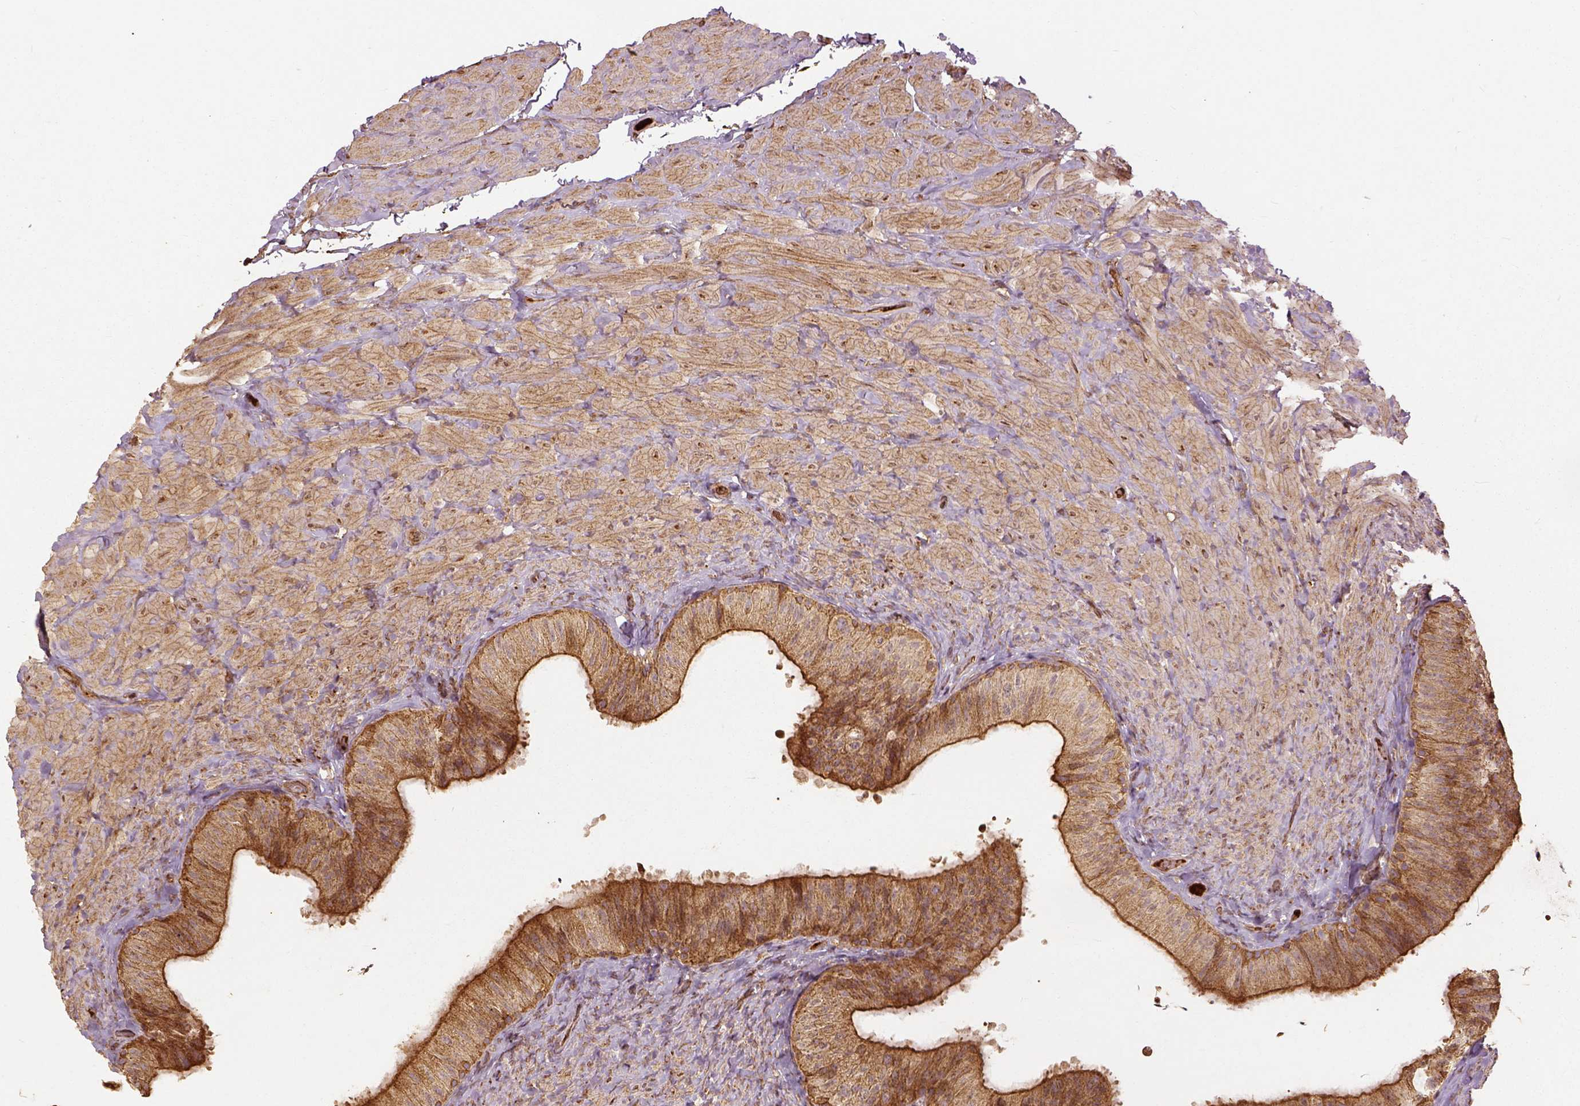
{"staining": {"intensity": "moderate", "quantity": ">75%", "location": "cytoplasmic/membranous"}, "tissue": "epididymis", "cell_type": "Glandular cells", "image_type": "normal", "snomed": [{"axis": "morphology", "description": "Normal tissue, NOS"}, {"axis": "topography", "description": "Epididymis, spermatic cord, NOS"}, {"axis": "topography", "description": "Epididymis"}], "caption": "There is medium levels of moderate cytoplasmic/membranous staining in glandular cells of benign epididymis, as demonstrated by immunohistochemical staining (brown color).", "gene": "VEGFA", "patient": {"sex": "male", "age": 31}}